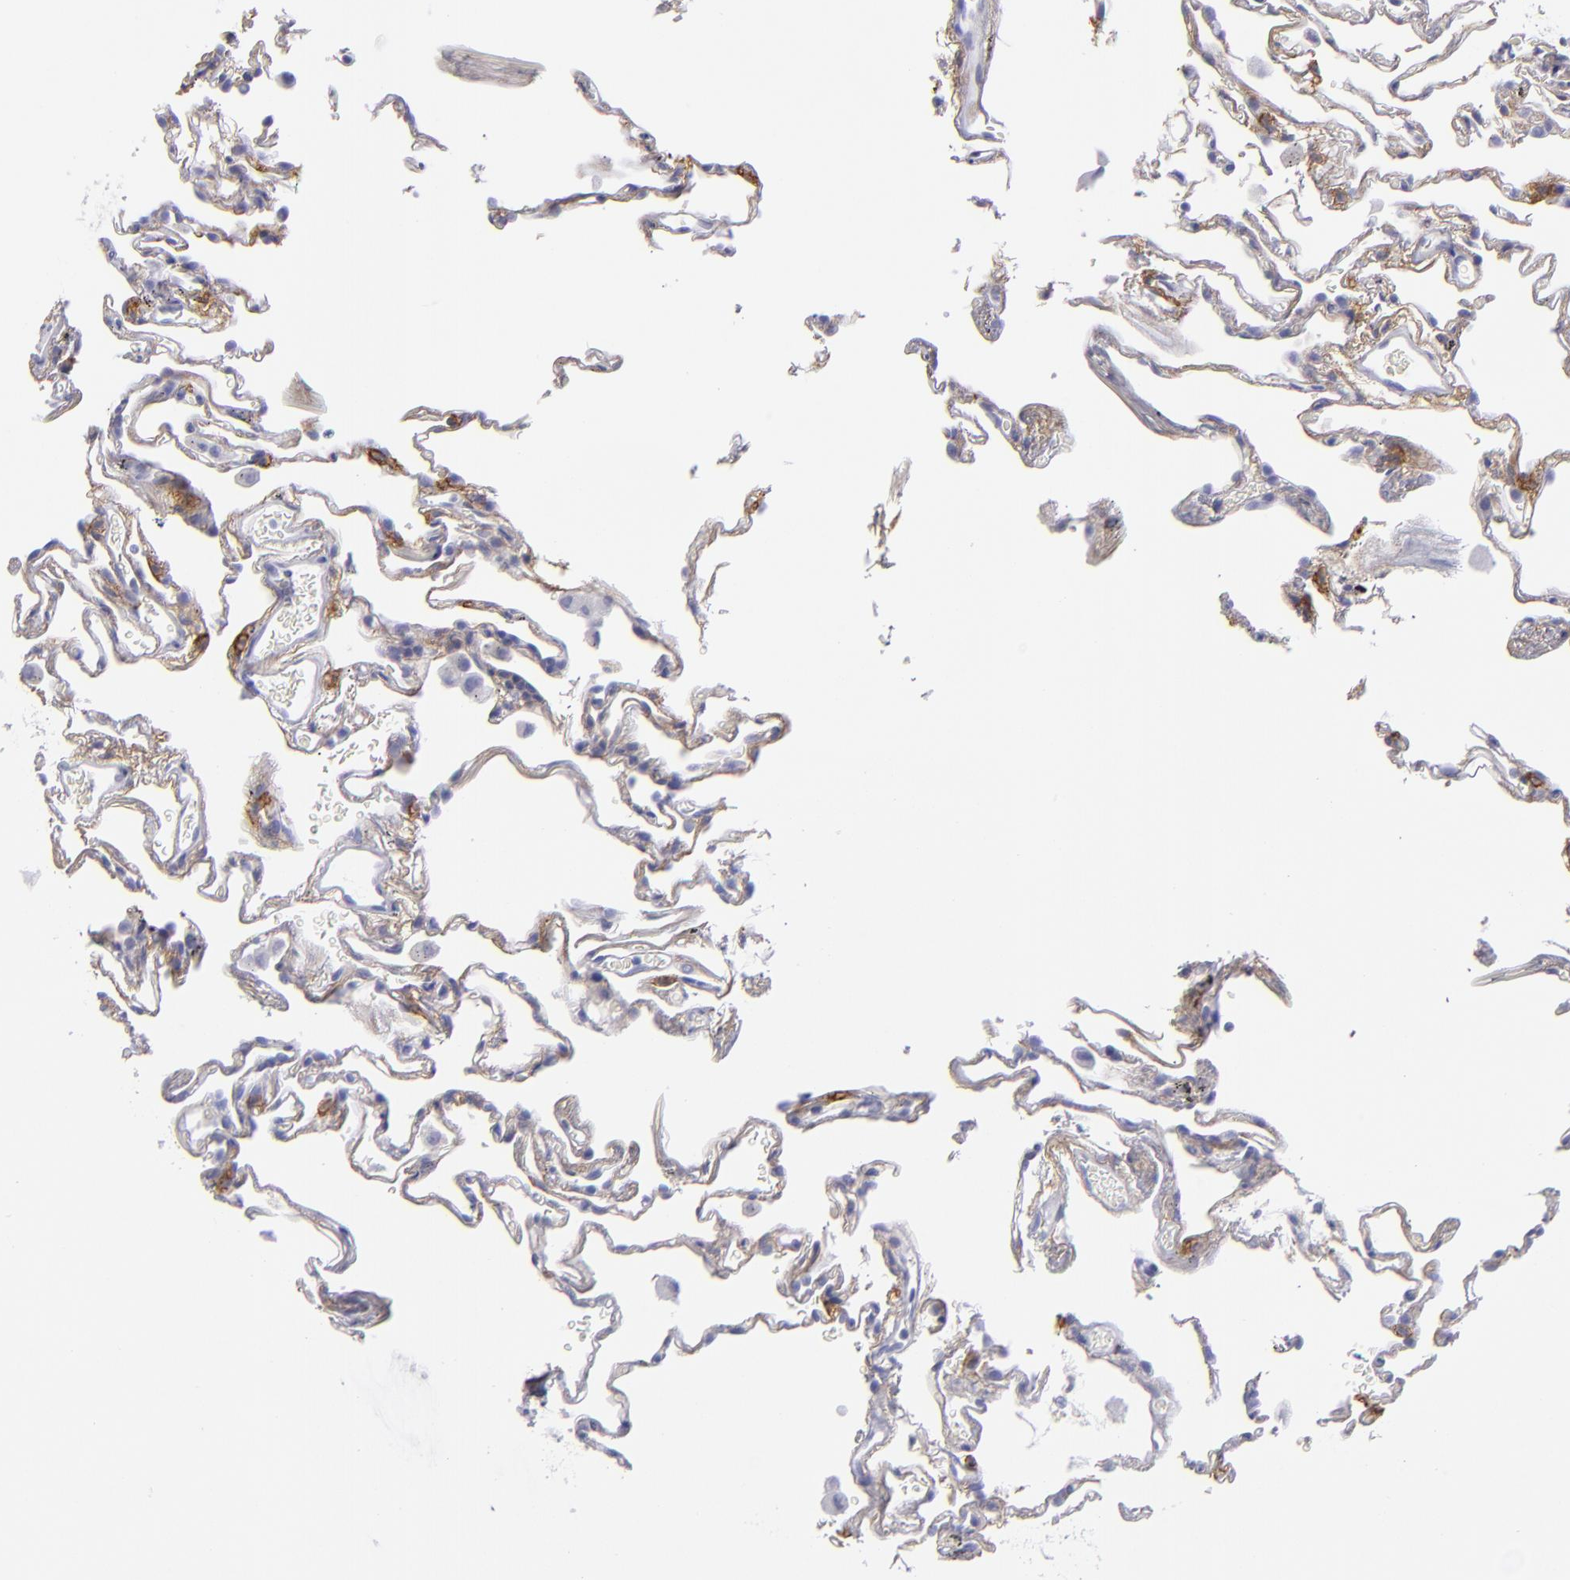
{"staining": {"intensity": "negative", "quantity": "none", "location": "none"}, "tissue": "lung", "cell_type": "Alveolar cells", "image_type": "normal", "snomed": [{"axis": "morphology", "description": "Normal tissue, NOS"}, {"axis": "morphology", "description": "Inflammation, NOS"}, {"axis": "topography", "description": "Lung"}], "caption": "Human lung stained for a protein using IHC reveals no staining in alveolar cells.", "gene": "CD82", "patient": {"sex": "male", "age": 69}}